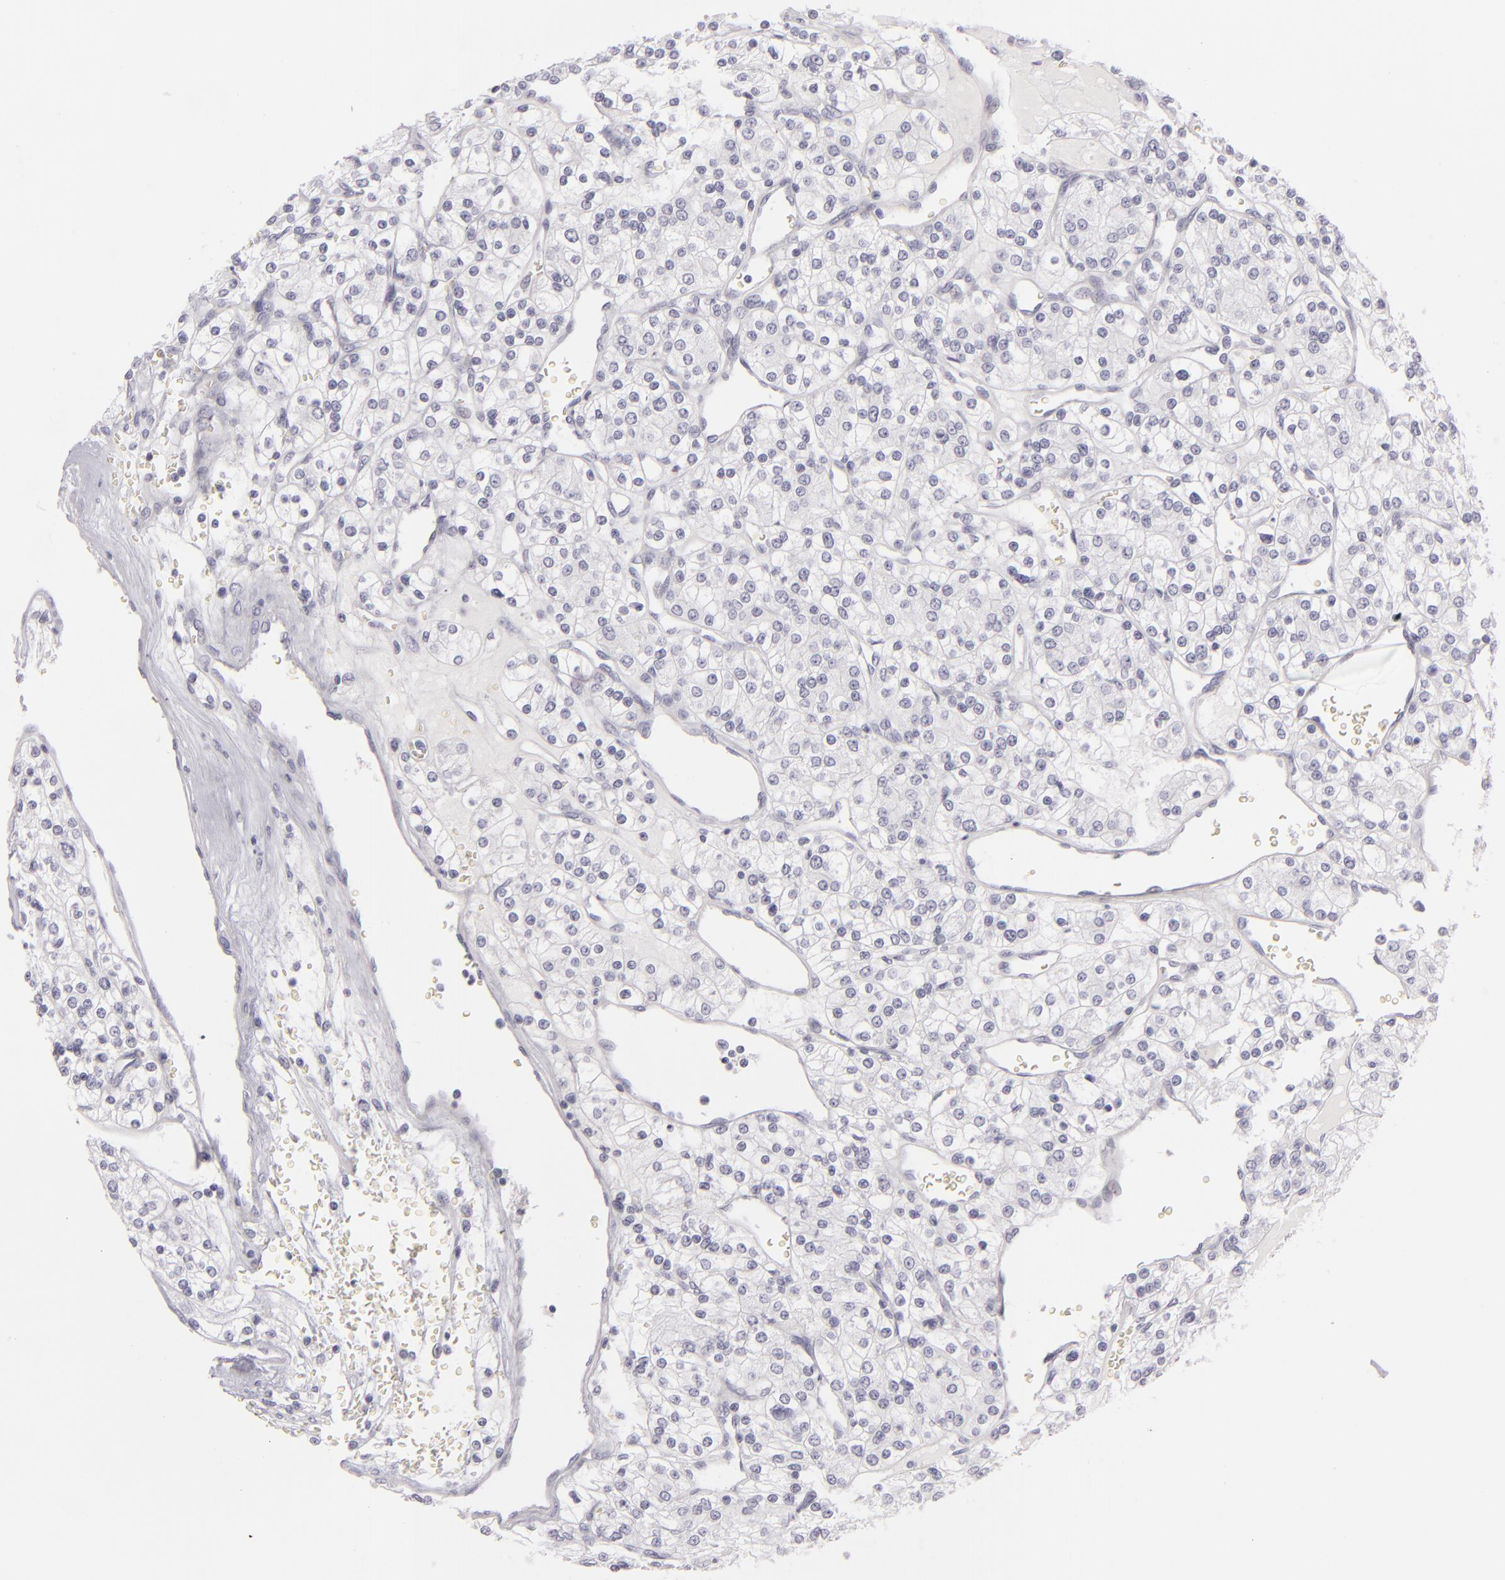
{"staining": {"intensity": "negative", "quantity": "none", "location": "none"}, "tissue": "renal cancer", "cell_type": "Tumor cells", "image_type": "cancer", "snomed": [{"axis": "morphology", "description": "Adenocarcinoma, NOS"}, {"axis": "topography", "description": "Kidney"}], "caption": "Protein analysis of adenocarcinoma (renal) reveals no significant positivity in tumor cells.", "gene": "CDX2", "patient": {"sex": "female", "age": 62}}